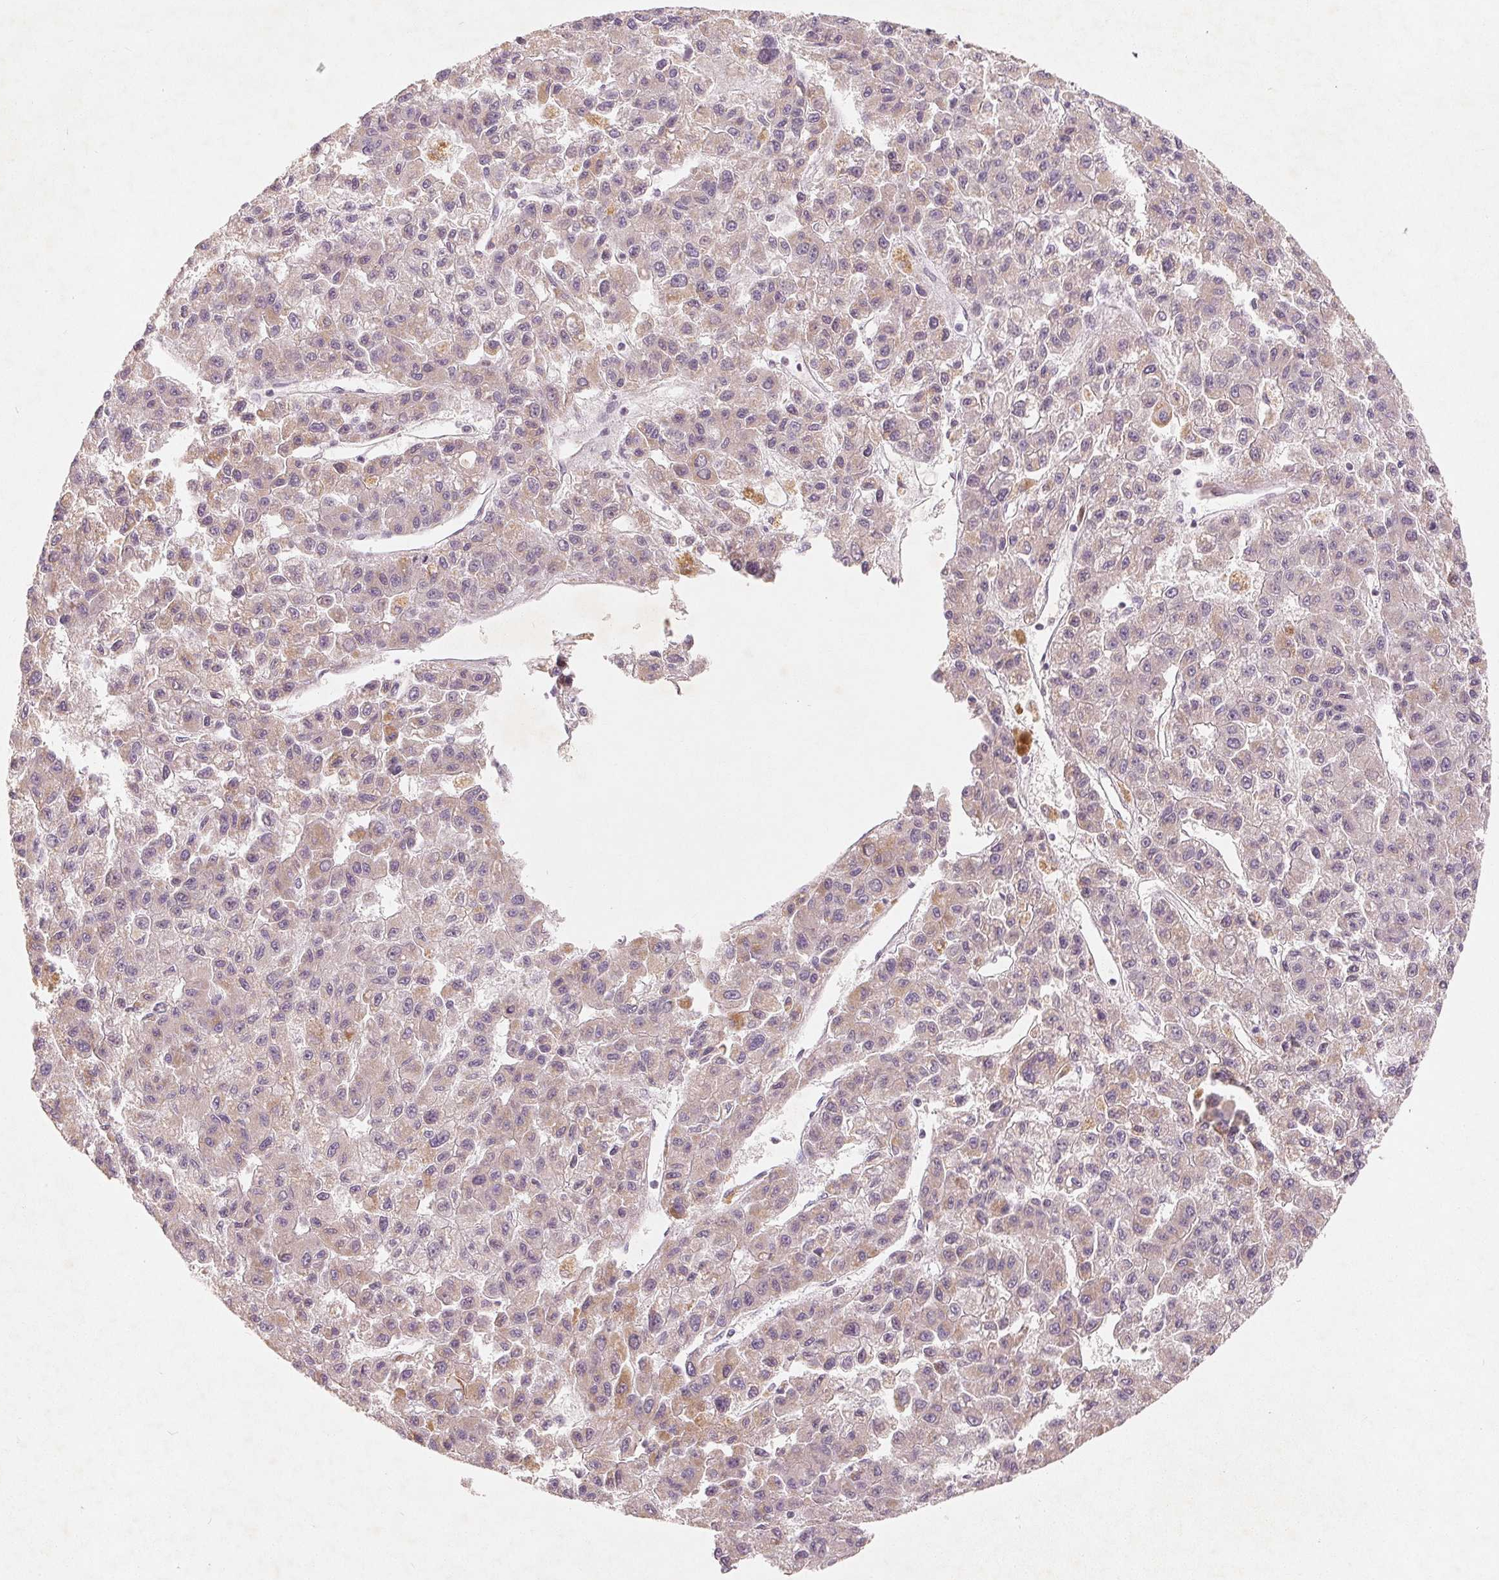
{"staining": {"intensity": "weak", "quantity": "25%-75%", "location": "cytoplasmic/membranous"}, "tissue": "liver cancer", "cell_type": "Tumor cells", "image_type": "cancer", "snomed": [{"axis": "morphology", "description": "Carcinoma, Hepatocellular, NOS"}, {"axis": "topography", "description": "Liver"}], "caption": "Immunohistochemistry (IHC) histopathology image of human liver cancer stained for a protein (brown), which exhibits low levels of weak cytoplasmic/membranous expression in approximately 25%-75% of tumor cells.", "gene": "GHITM", "patient": {"sex": "male", "age": 70}}